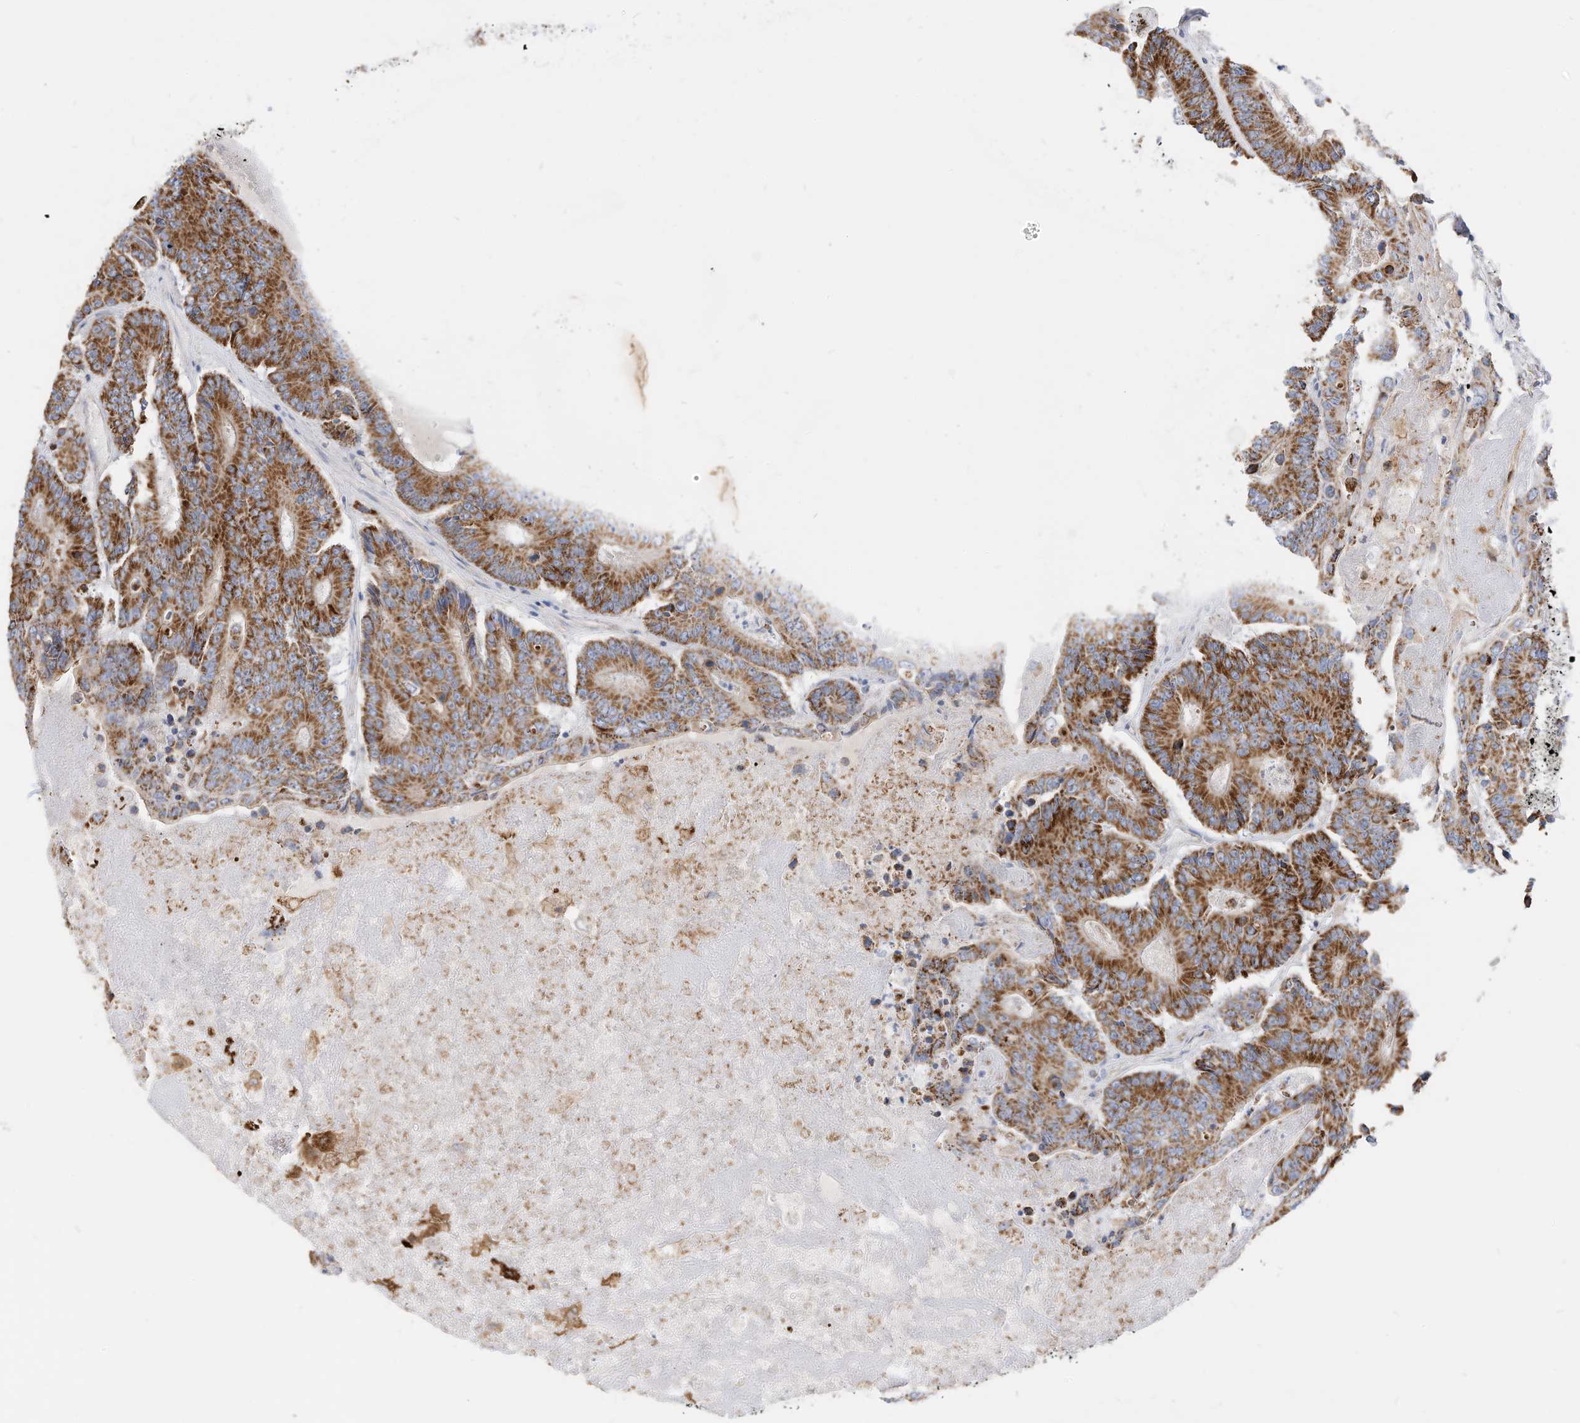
{"staining": {"intensity": "moderate", "quantity": ">75%", "location": "cytoplasmic/membranous"}, "tissue": "colorectal cancer", "cell_type": "Tumor cells", "image_type": "cancer", "snomed": [{"axis": "morphology", "description": "Adenocarcinoma, NOS"}, {"axis": "topography", "description": "Colon"}], "caption": "Protein expression analysis of colorectal adenocarcinoma shows moderate cytoplasmic/membranous staining in about >75% of tumor cells.", "gene": "RHOH", "patient": {"sex": "male", "age": 83}}